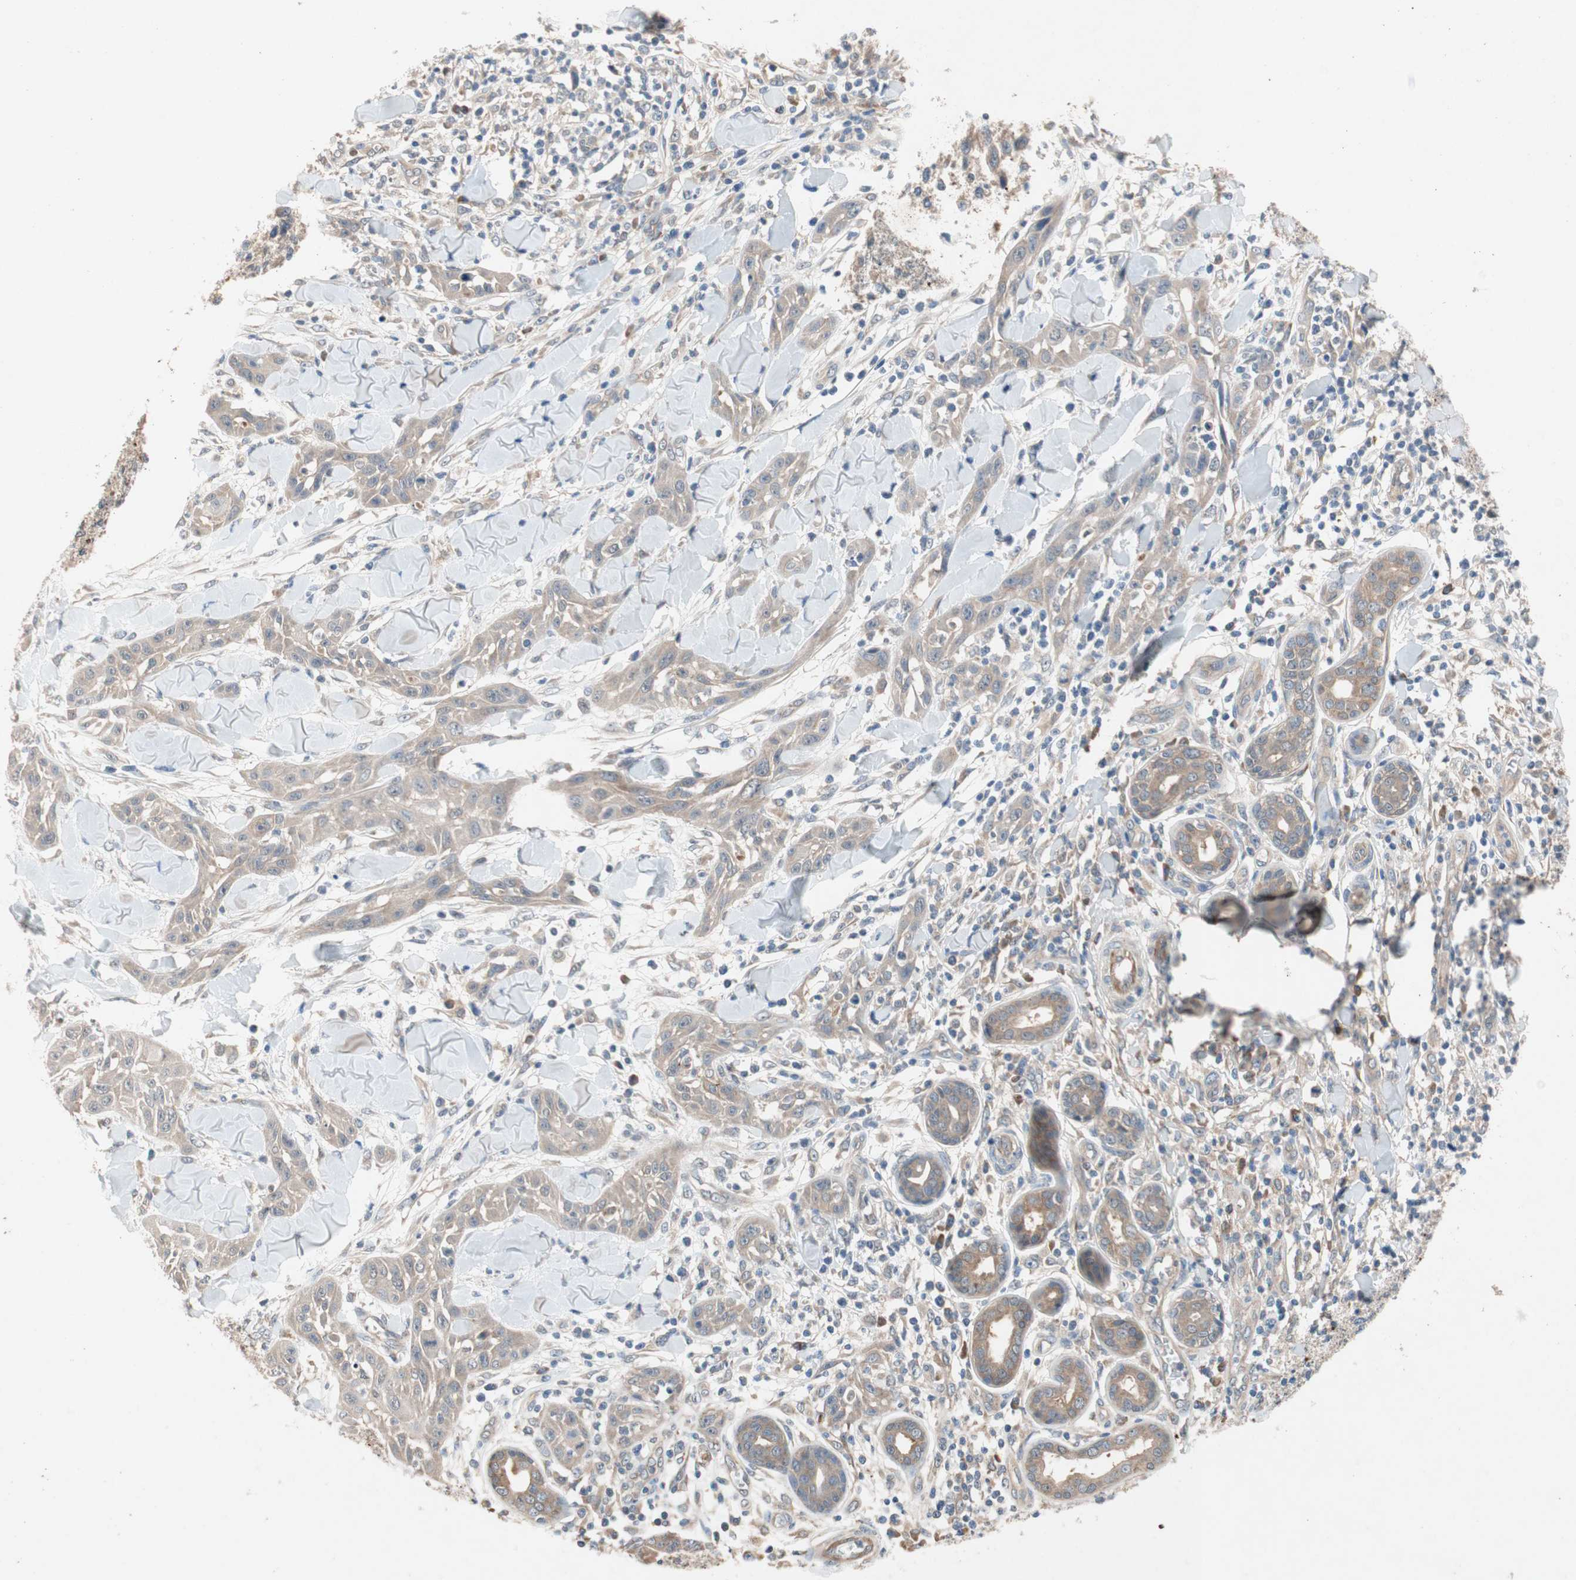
{"staining": {"intensity": "weak", "quantity": ">75%", "location": "cytoplasmic/membranous"}, "tissue": "skin cancer", "cell_type": "Tumor cells", "image_type": "cancer", "snomed": [{"axis": "morphology", "description": "Squamous cell carcinoma, NOS"}, {"axis": "topography", "description": "Skin"}], "caption": "Approximately >75% of tumor cells in skin cancer (squamous cell carcinoma) exhibit weak cytoplasmic/membranous protein expression as visualized by brown immunohistochemical staining.", "gene": "NCLN", "patient": {"sex": "male", "age": 24}}